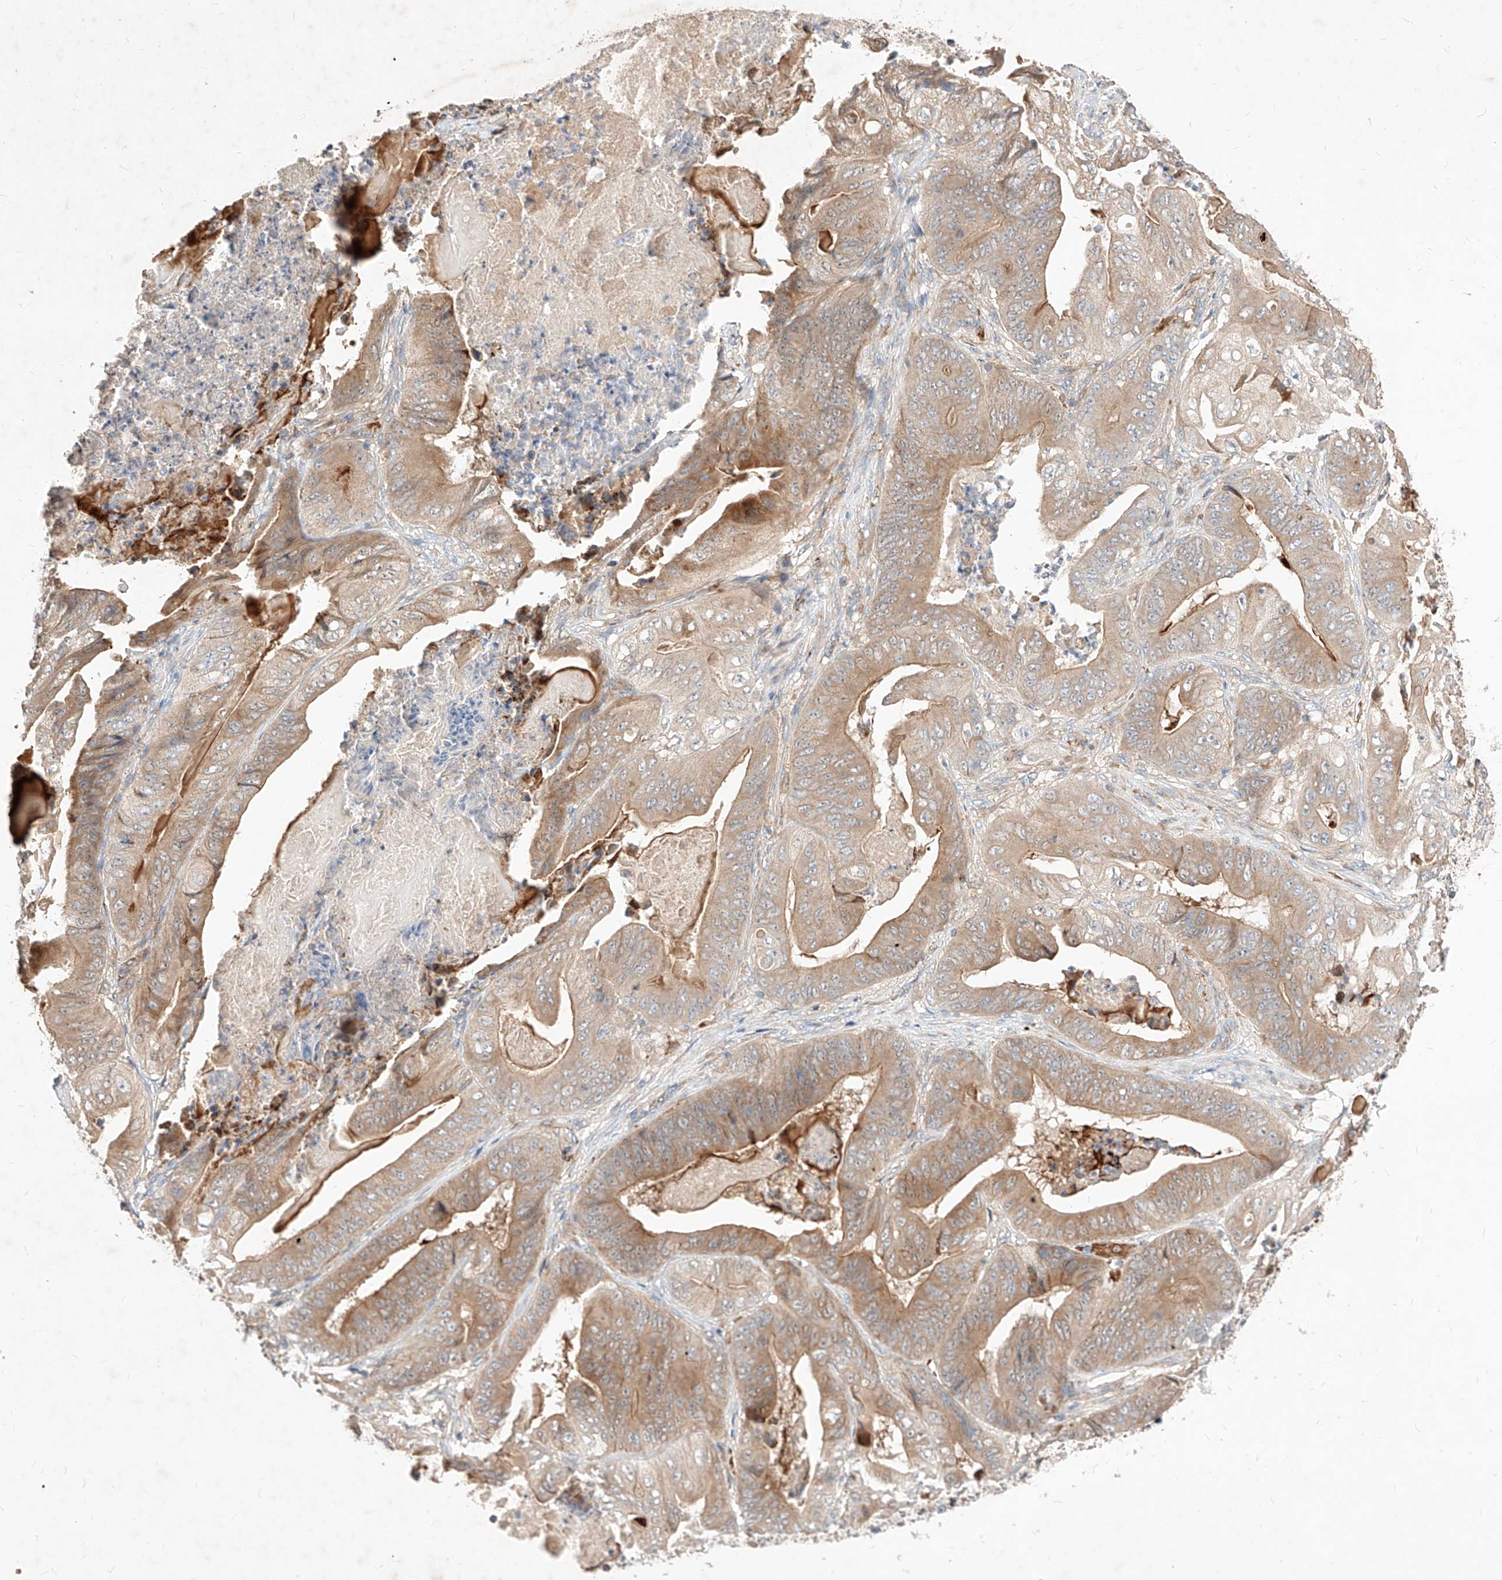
{"staining": {"intensity": "moderate", "quantity": ">75%", "location": "cytoplasmic/membranous"}, "tissue": "stomach cancer", "cell_type": "Tumor cells", "image_type": "cancer", "snomed": [{"axis": "morphology", "description": "Adenocarcinoma, NOS"}, {"axis": "topography", "description": "Stomach"}], "caption": "IHC histopathology image of neoplastic tissue: stomach cancer (adenocarcinoma) stained using IHC reveals medium levels of moderate protein expression localized specifically in the cytoplasmic/membranous of tumor cells, appearing as a cytoplasmic/membranous brown color.", "gene": "TSNAX", "patient": {"sex": "female", "age": 73}}